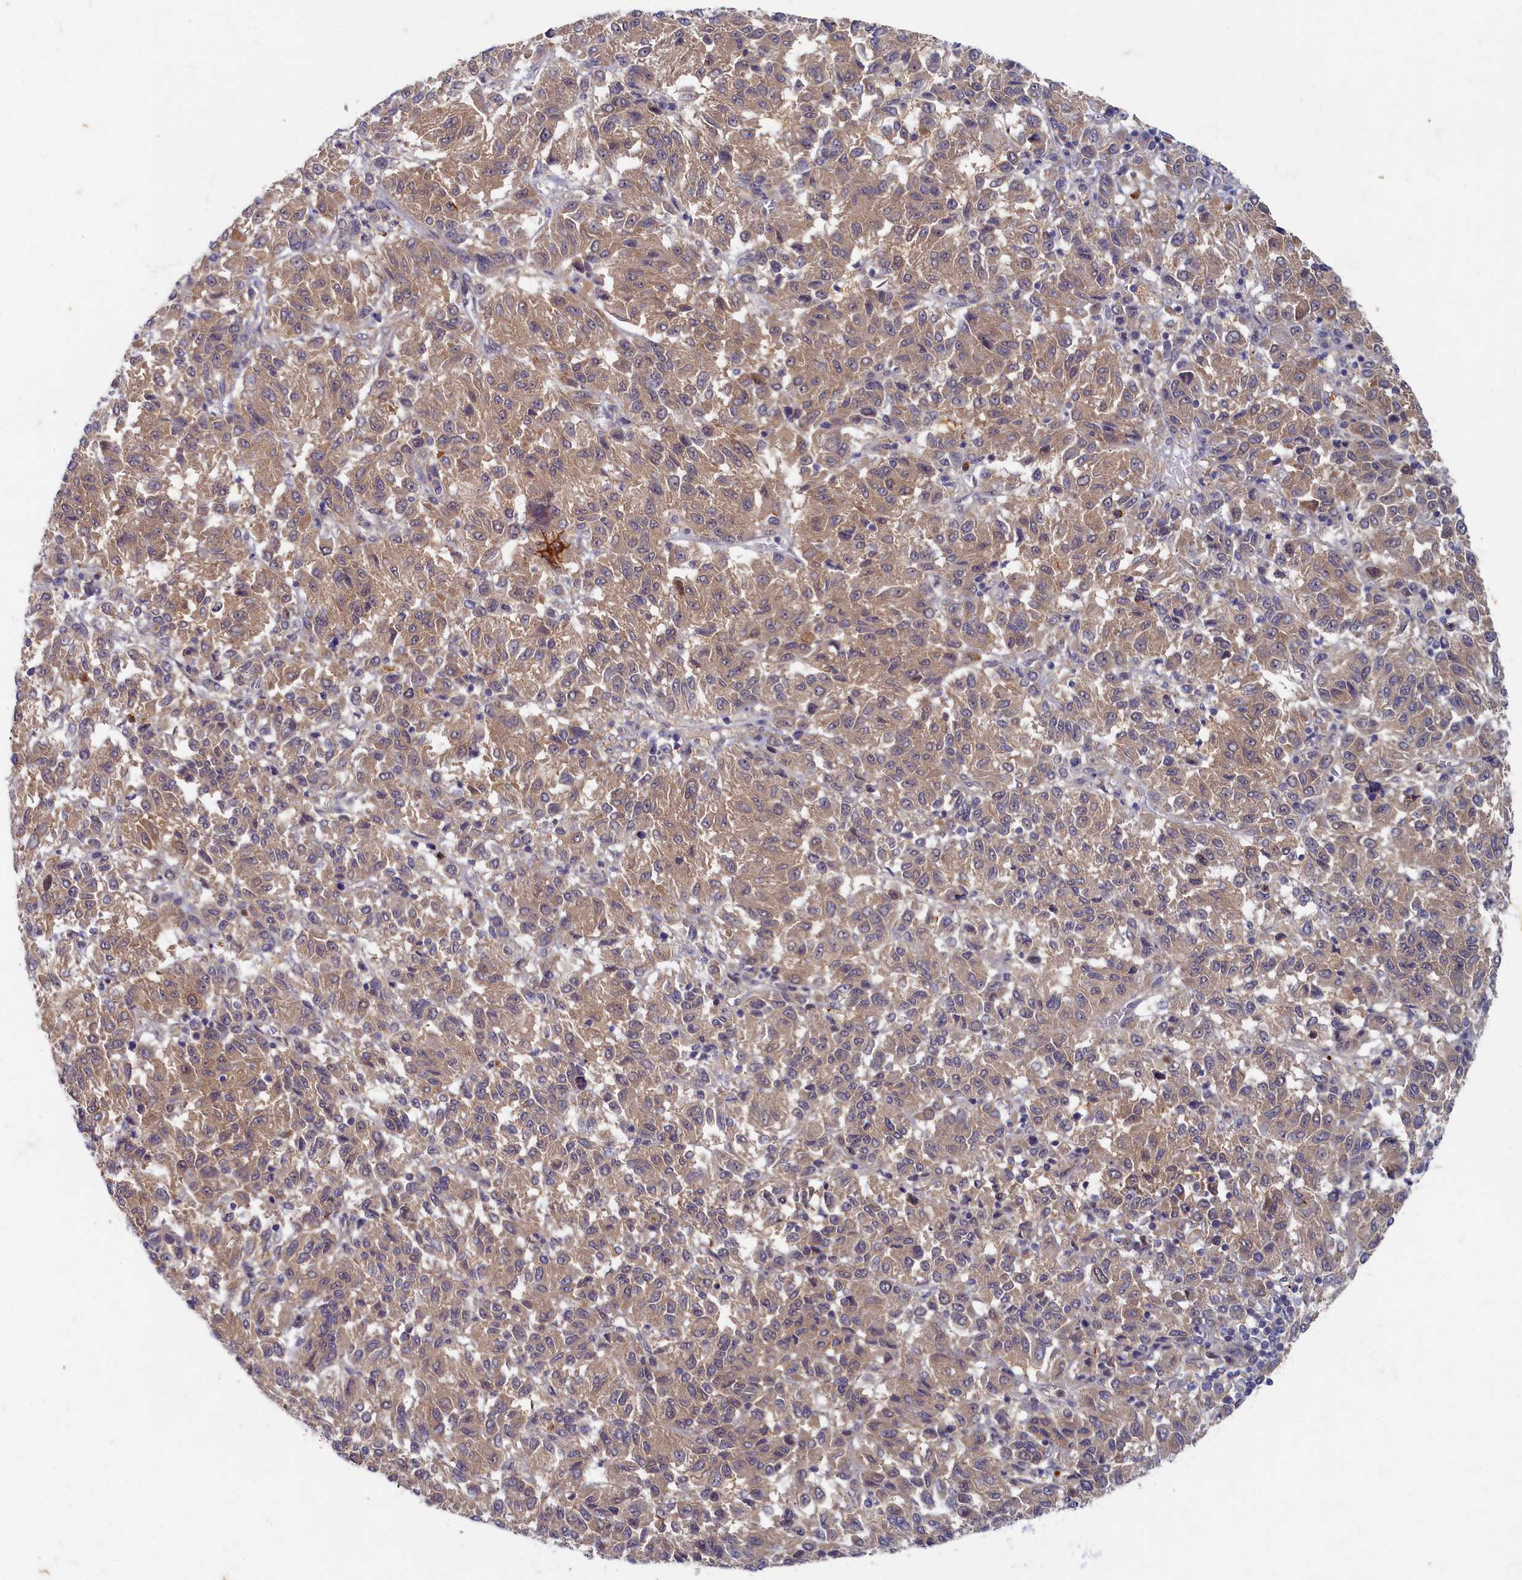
{"staining": {"intensity": "weak", "quantity": ">75%", "location": "cytoplasmic/membranous"}, "tissue": "melanoma", "cell_type": "Tumor cells", "image_type": "cancer", "snomed": [{"axis": "morphology", "description": "Malignant melanoma, Metastatic site"}, {"axis": "topography", "description": "Lung"}], "caption": "Protein expression analysis of human melanoma reveals weak cytoplasmic/membranous expression in approximately >75% of tumor cells.", "gene": "WDR59", "patient": {"sex": "male", "age": 64}}